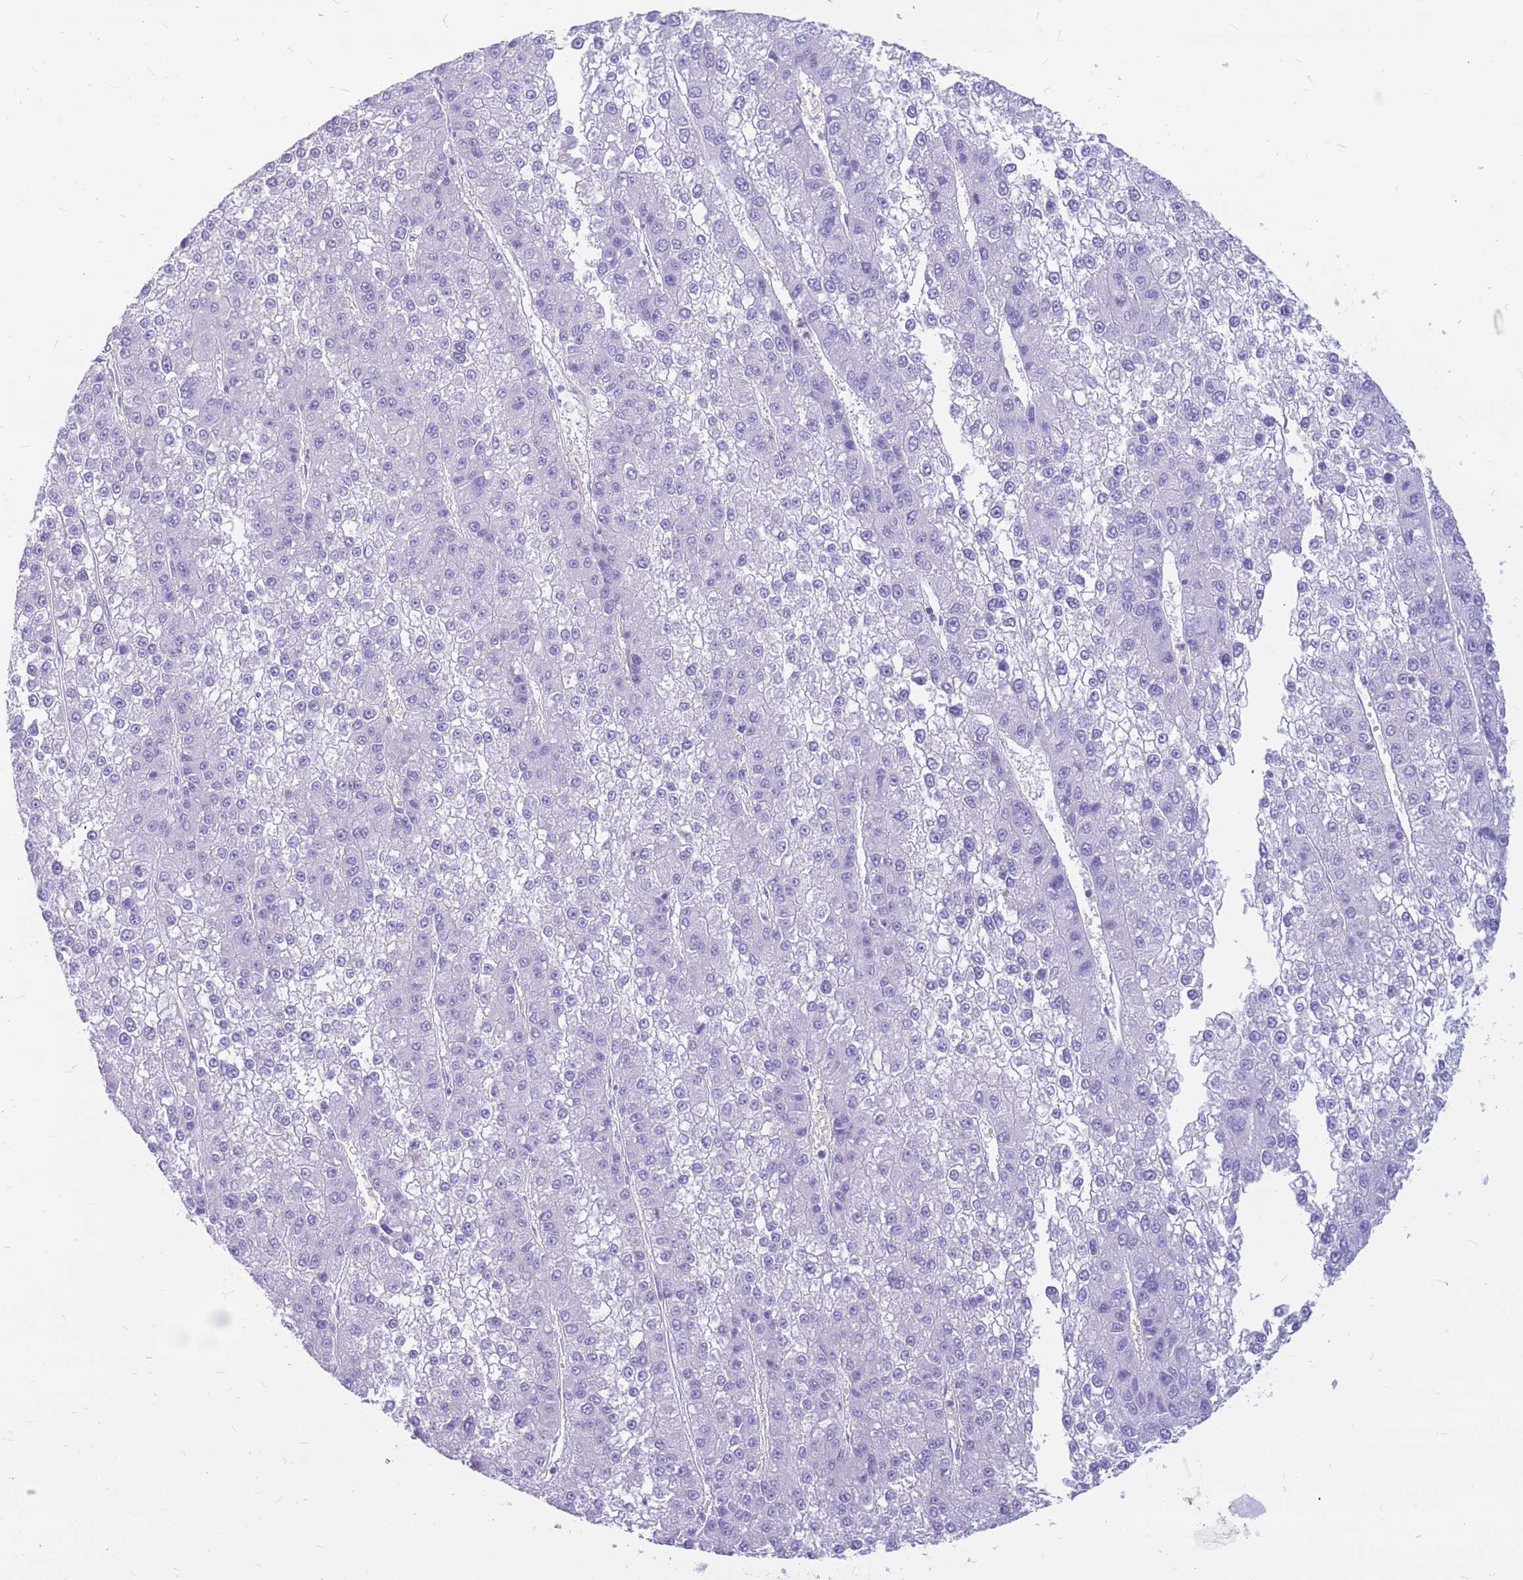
{"staining": {"intensity": "negative", "quantity": "none", "location": "none"}, "tissue": "liver cancer", "cell_type": "Tumor cells", "image_type": "cancer", "snomed": [{"axis": "morphology", "description": "Carcinoma, Hepatocellular, NOS"}, {"axis": "topography", "description": "Liver"}], "caption": "Tumor cells show no significant positivity in liver hepatocellular carcinoma.", "gene": "ADD2", "patient": {"sex": "female", "age": 73}}